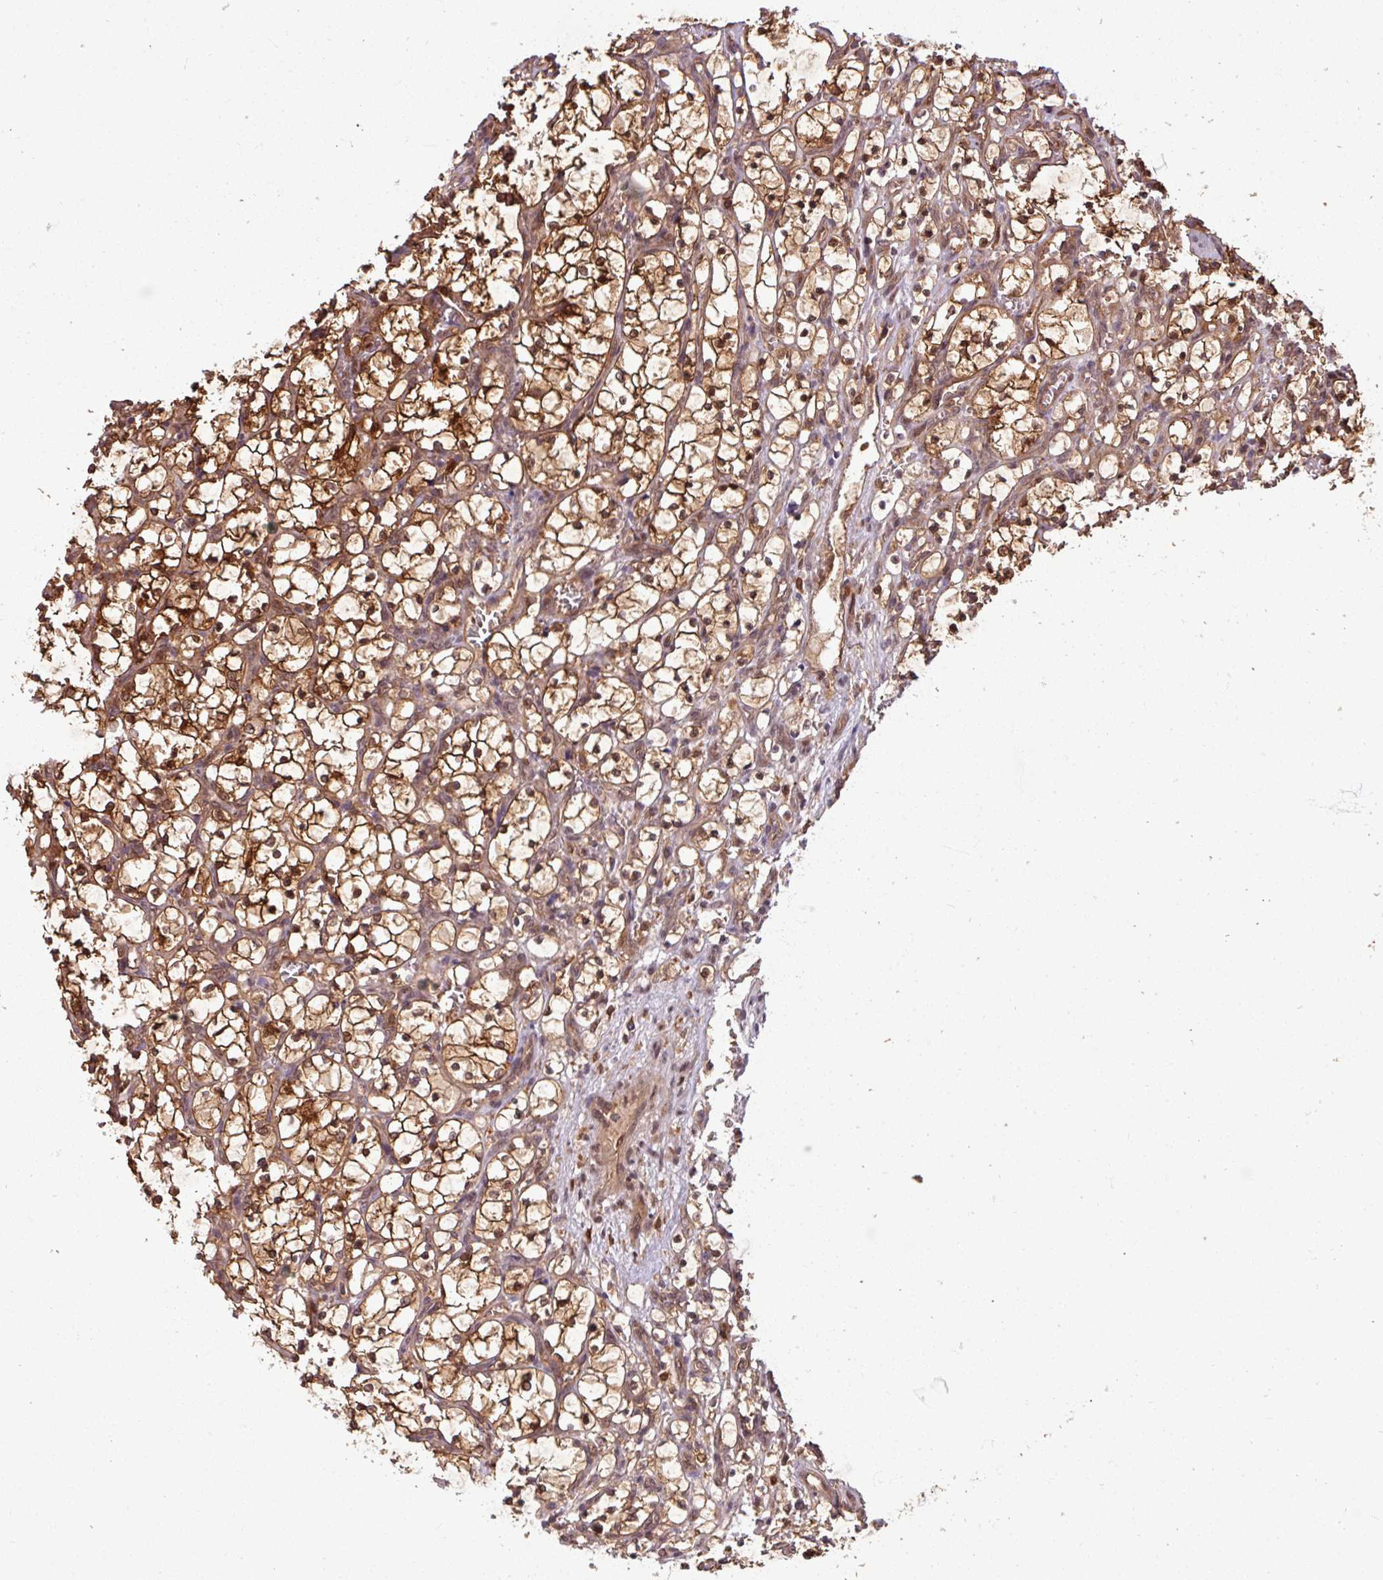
{"staining": {"intensity": "moderate", "quantity": ">75%", "location": "cytoplasmic/membranous,nuclear"}, "tissue": "renal cancer", "cell_type": "Tumor cells", "image_type": "cancer", "snomed": [{"axis": "morphology", "description": "Adenocarcinoma, NOS"}, {"axis": "topography", "description": "Kidney"}], "caption": "Moderate cytoplasmic/membranous and nuclear expression is appreciated in approximately >75% of tumor cells in renal cancer.", "gene": "KCTD11", "patient": {"sex": "female", "age": 69}}